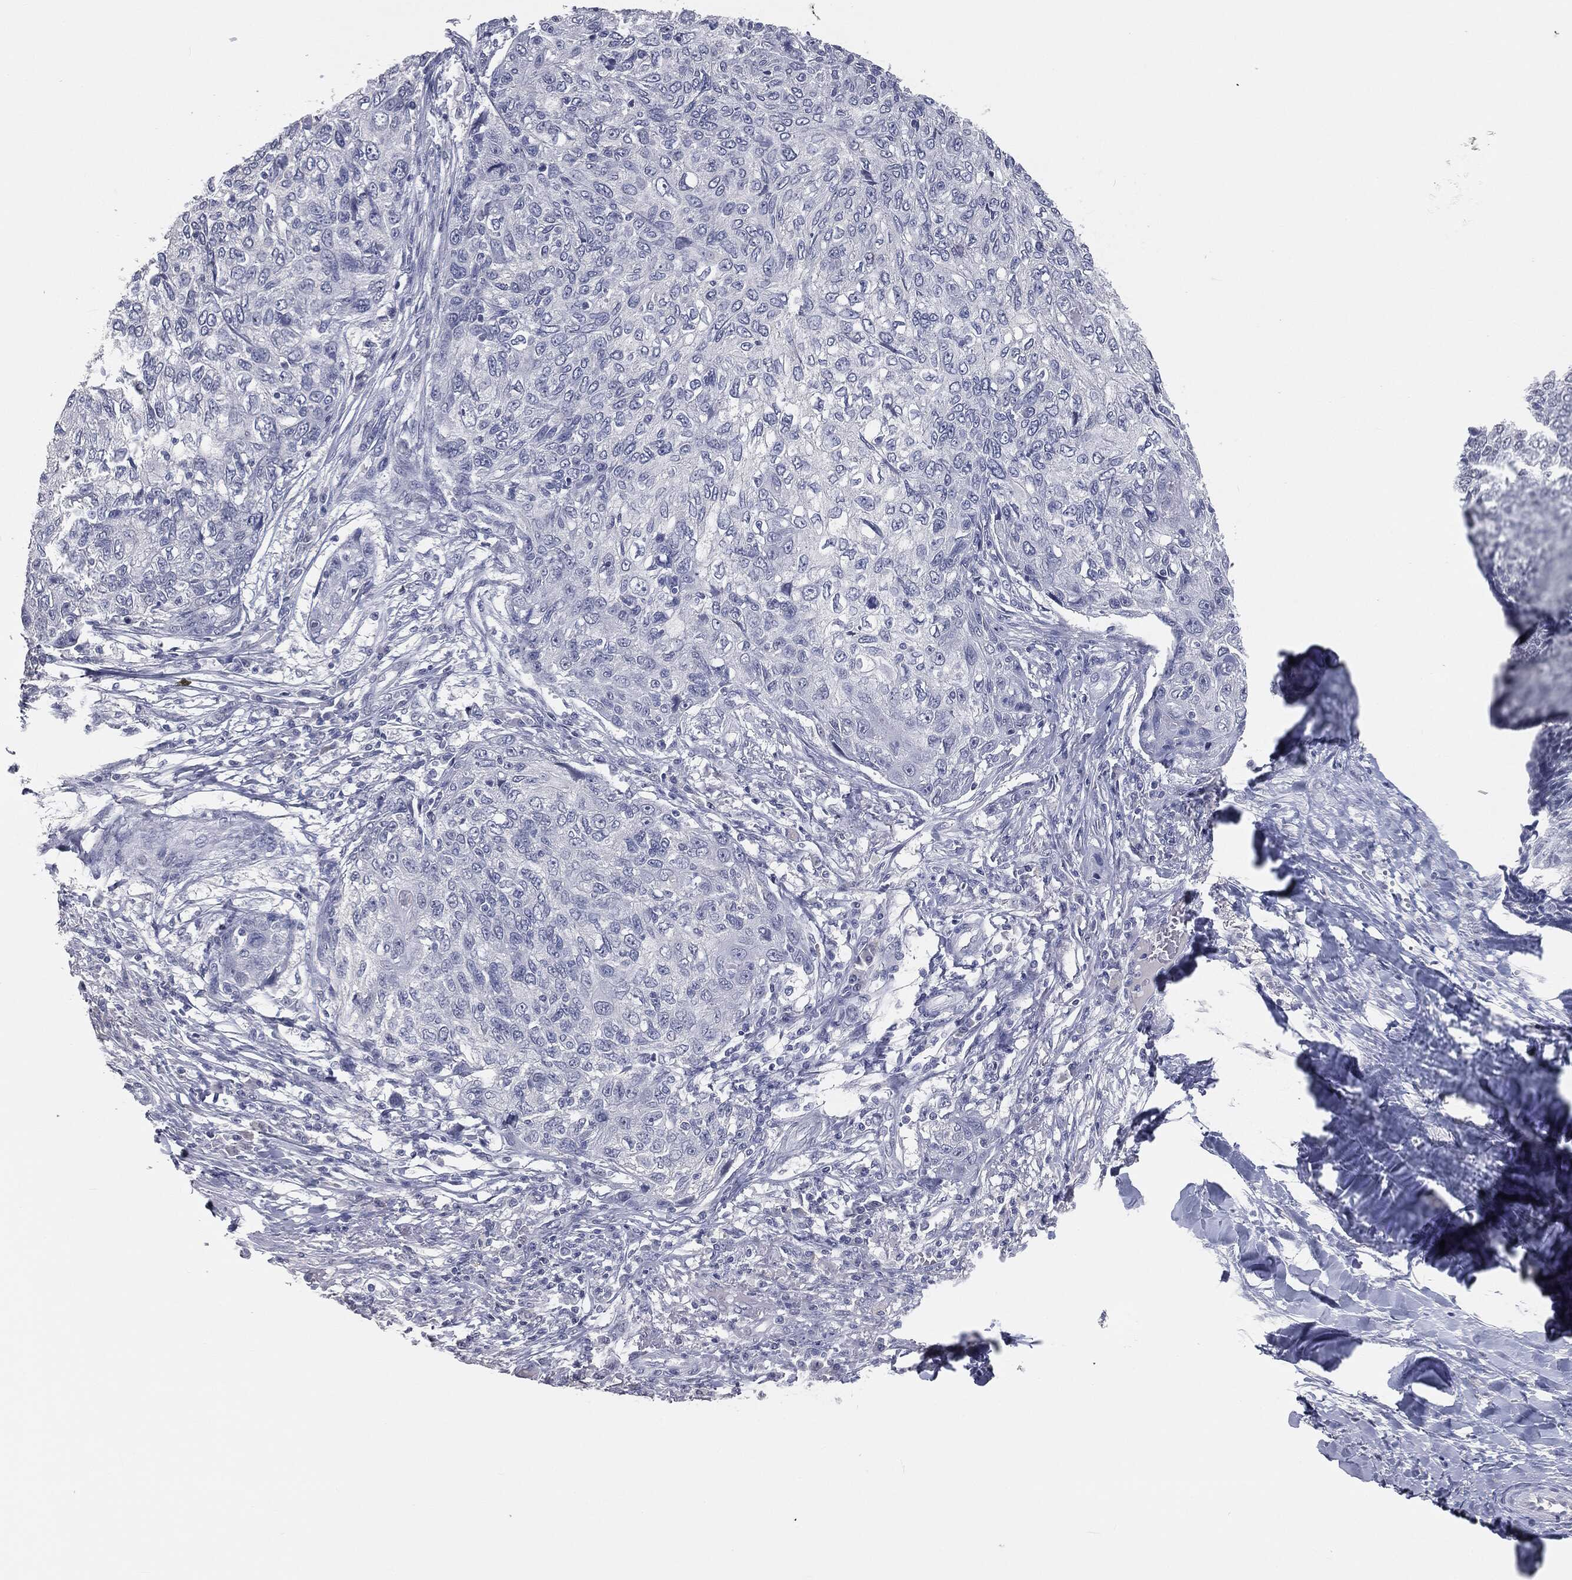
{"staining": {"intensity": "negative", "quantity": "none", "location": "none"}, "tissue": "skin cancer", "cell_type": "Tumor cells", "image_type": "cancer", "snomed": [{"axis": "morphology", "description": "Squamous cell carcinoma, NOS"}, {"axis": "topography", "description": "Skin"}], "caption": "DAB immunohistochemical staining of skin cancer exhibits no significant staining in tumor cells. (Brightfield microscopy of DAB (3,3'-diaminobenzidine) immunohistochemistry at high magnification).", "gene": "PRAME", "patient": {"sex": "male", "age": 92}}